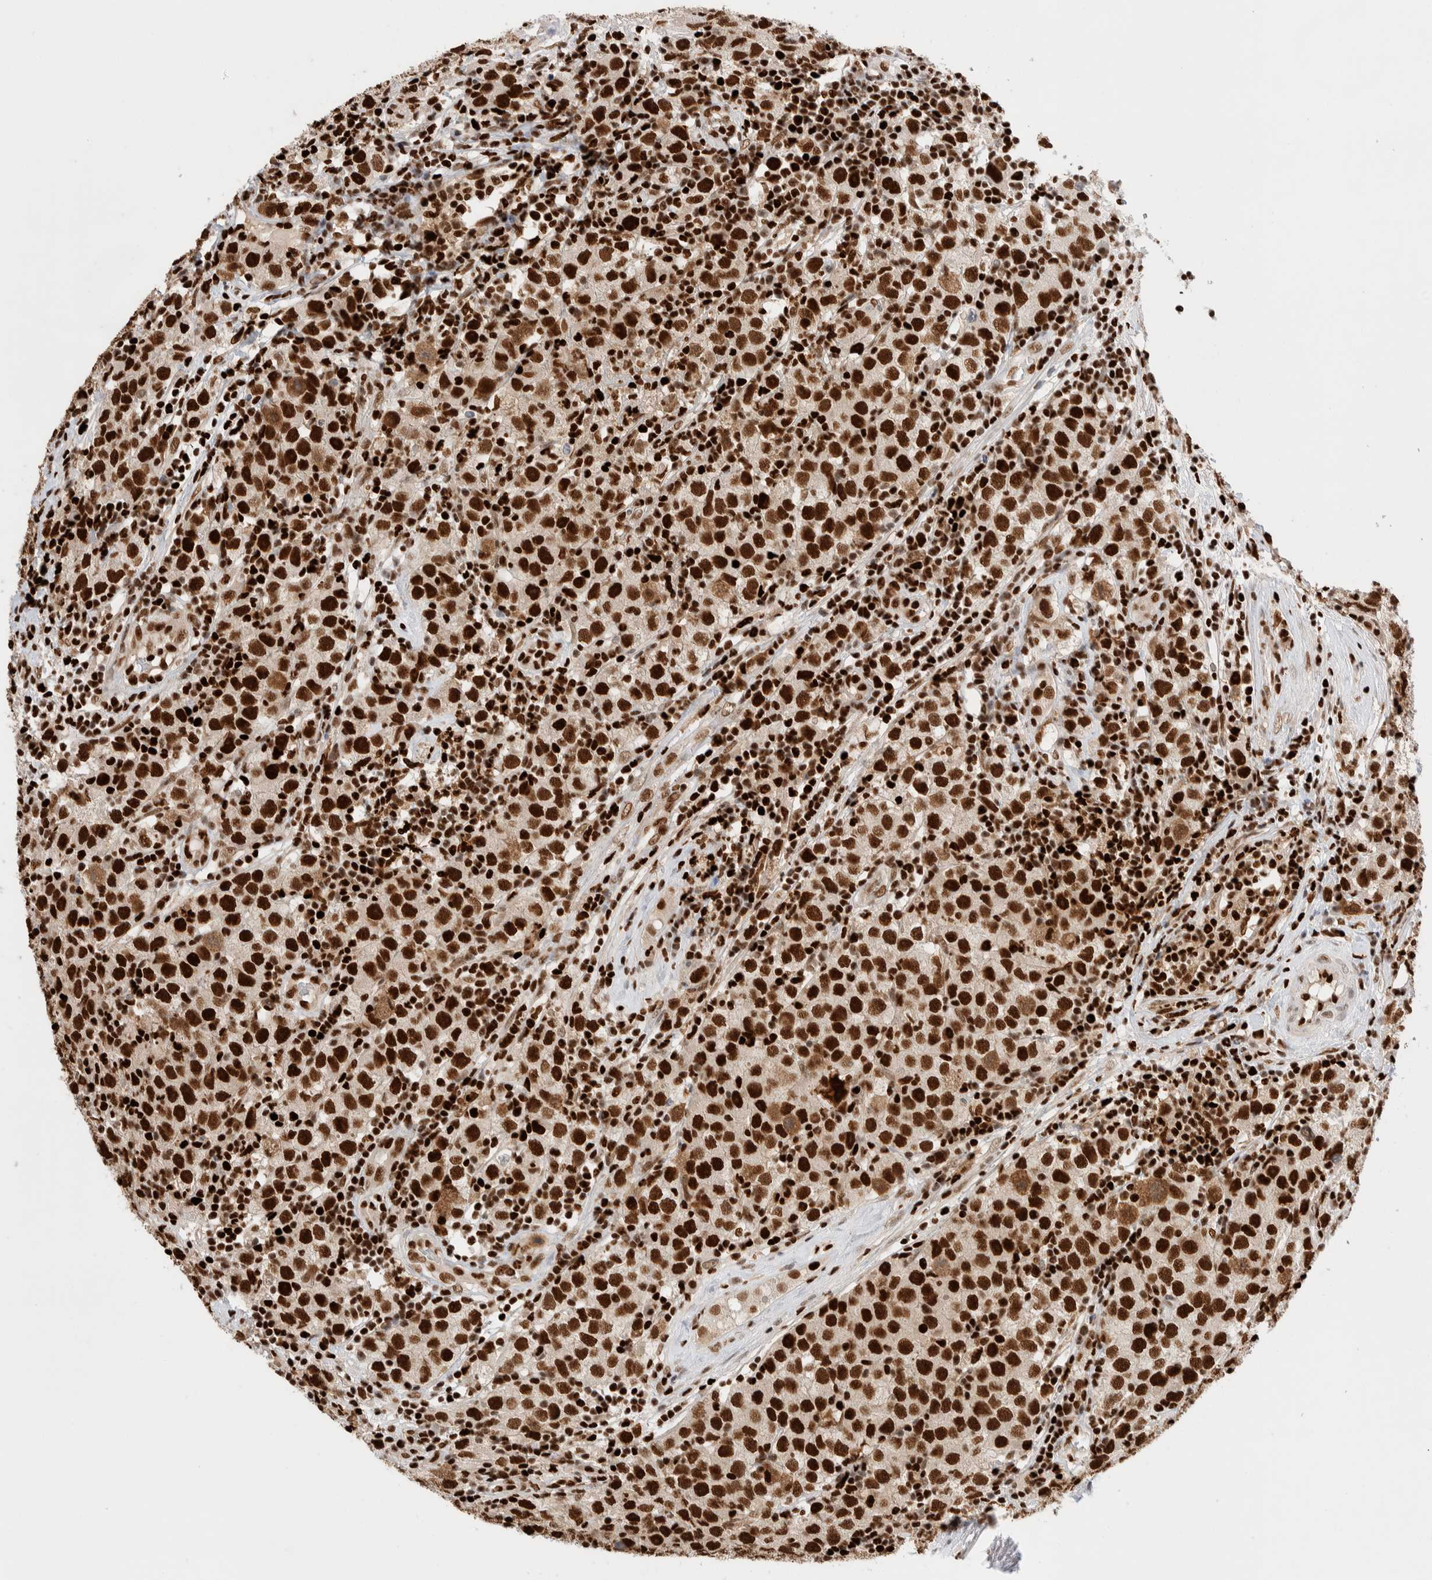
{"staining": {"intensity": "strong", "quantity": ">75%", "location": "nuclear"}, "tissue": "testis cancer", "cell_type": "Tumor cells", "image_type": "cancer", "snomed": [{"axis": "morphology", "description": "Seminoma, NOS"}, {"axis": "morphology", "description": "Carcinoma, Embryonal, NOS"}, {"axis": "topography", "description": "Testis"}], "caption": "Testis cancer (embryonal carcinoma) stained with a protein marker reveals strong staining in tumor cells.", "gene": "RNASEK-C17orf49", "patient": {"sex": "male", "age": 28}}